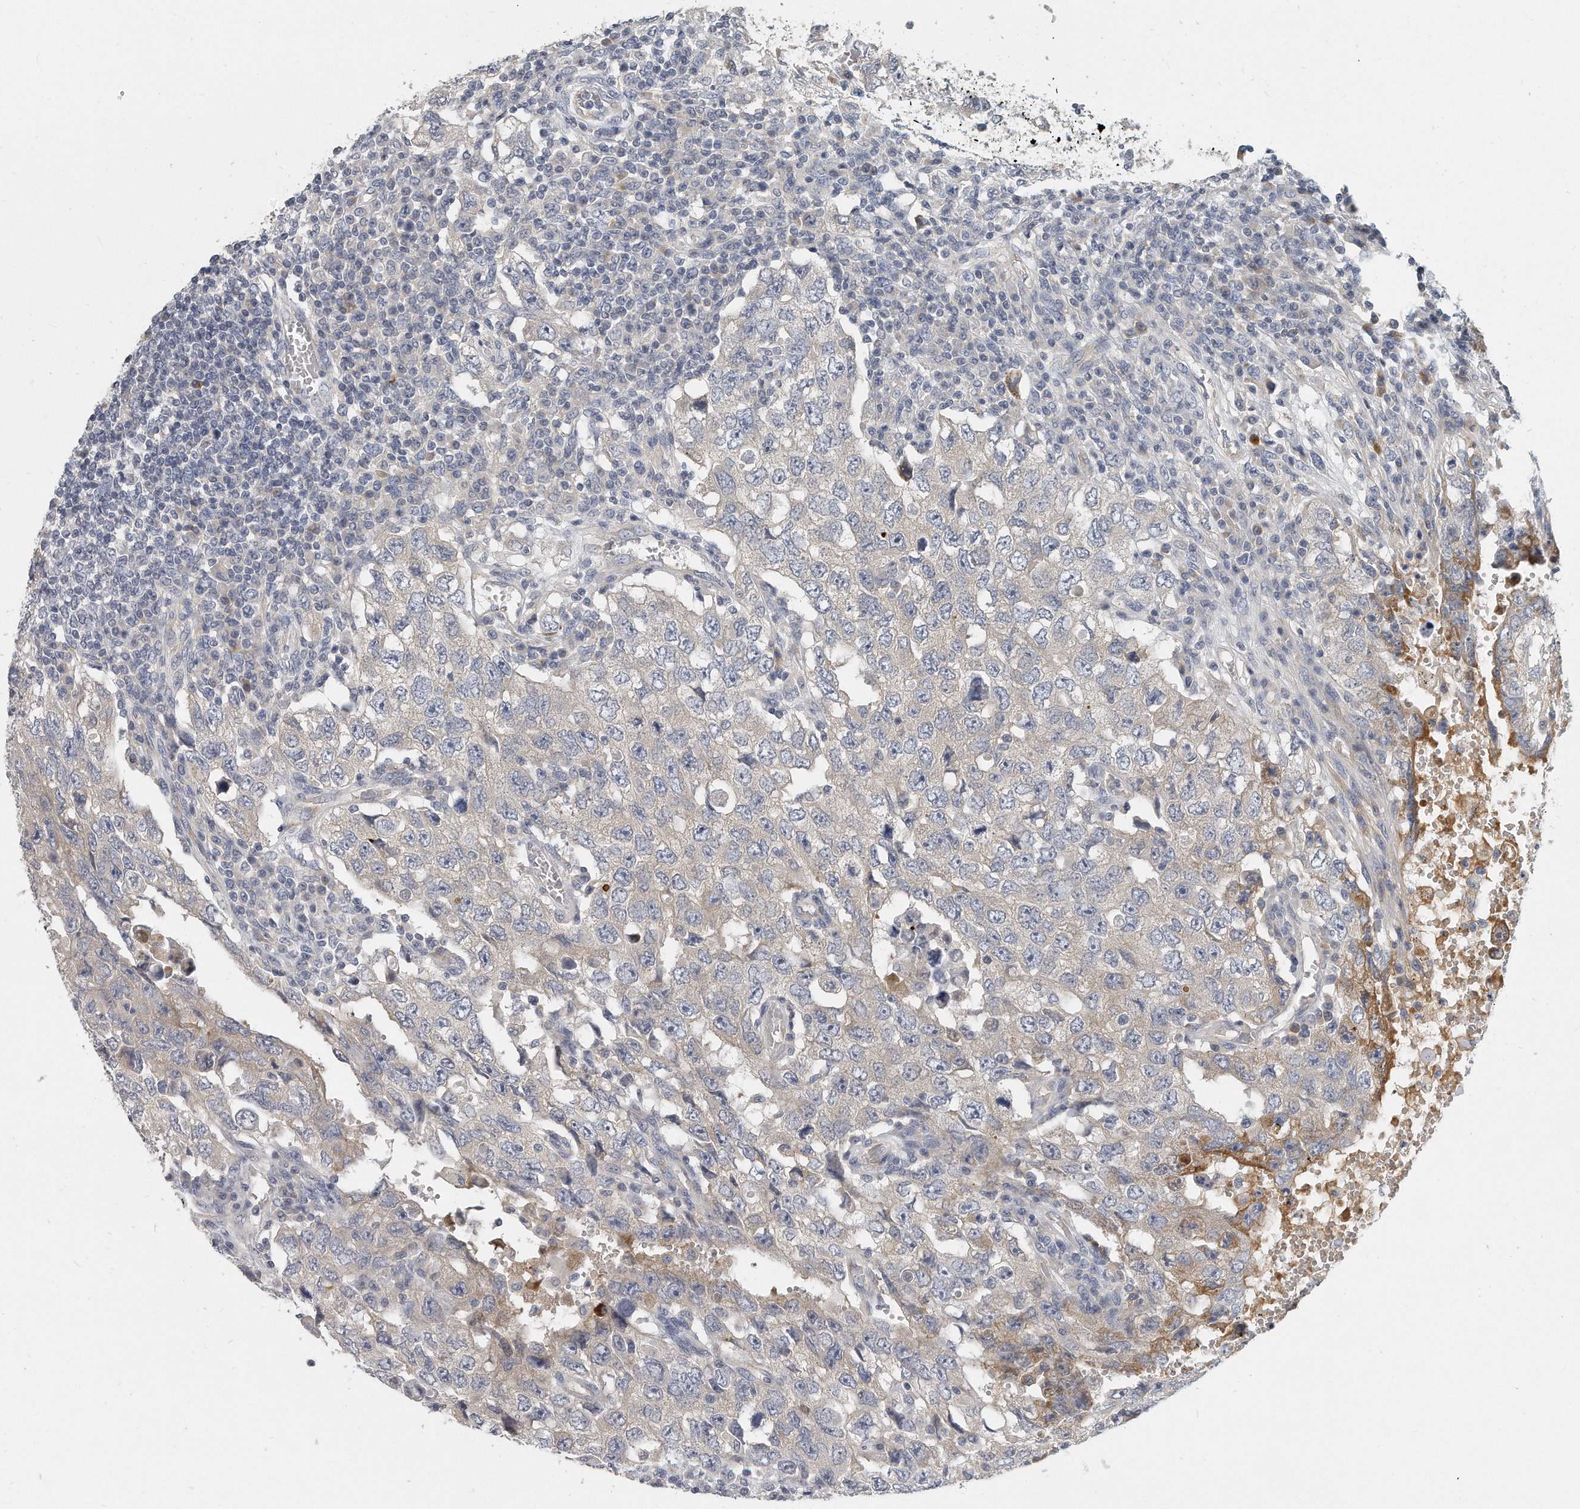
{"staining": {"intensity": "weak", "quantity": "<25%", "location": "cytoplasmic/membranous"}, "tissue": "testis cancer", "cell_type": "Tumor cells", "image_type": "cancer", "snomed": [{"axis": "morphology", "description": "Carcinoma, Embryonal, NOS"}, {"axis": "topography", "description": "Testis"}], "caption": "There is no significant expression in tumor cells of testis cancer.", "gene": "PLEKHA6", "patient": {"sex": "male", "age": 26}}